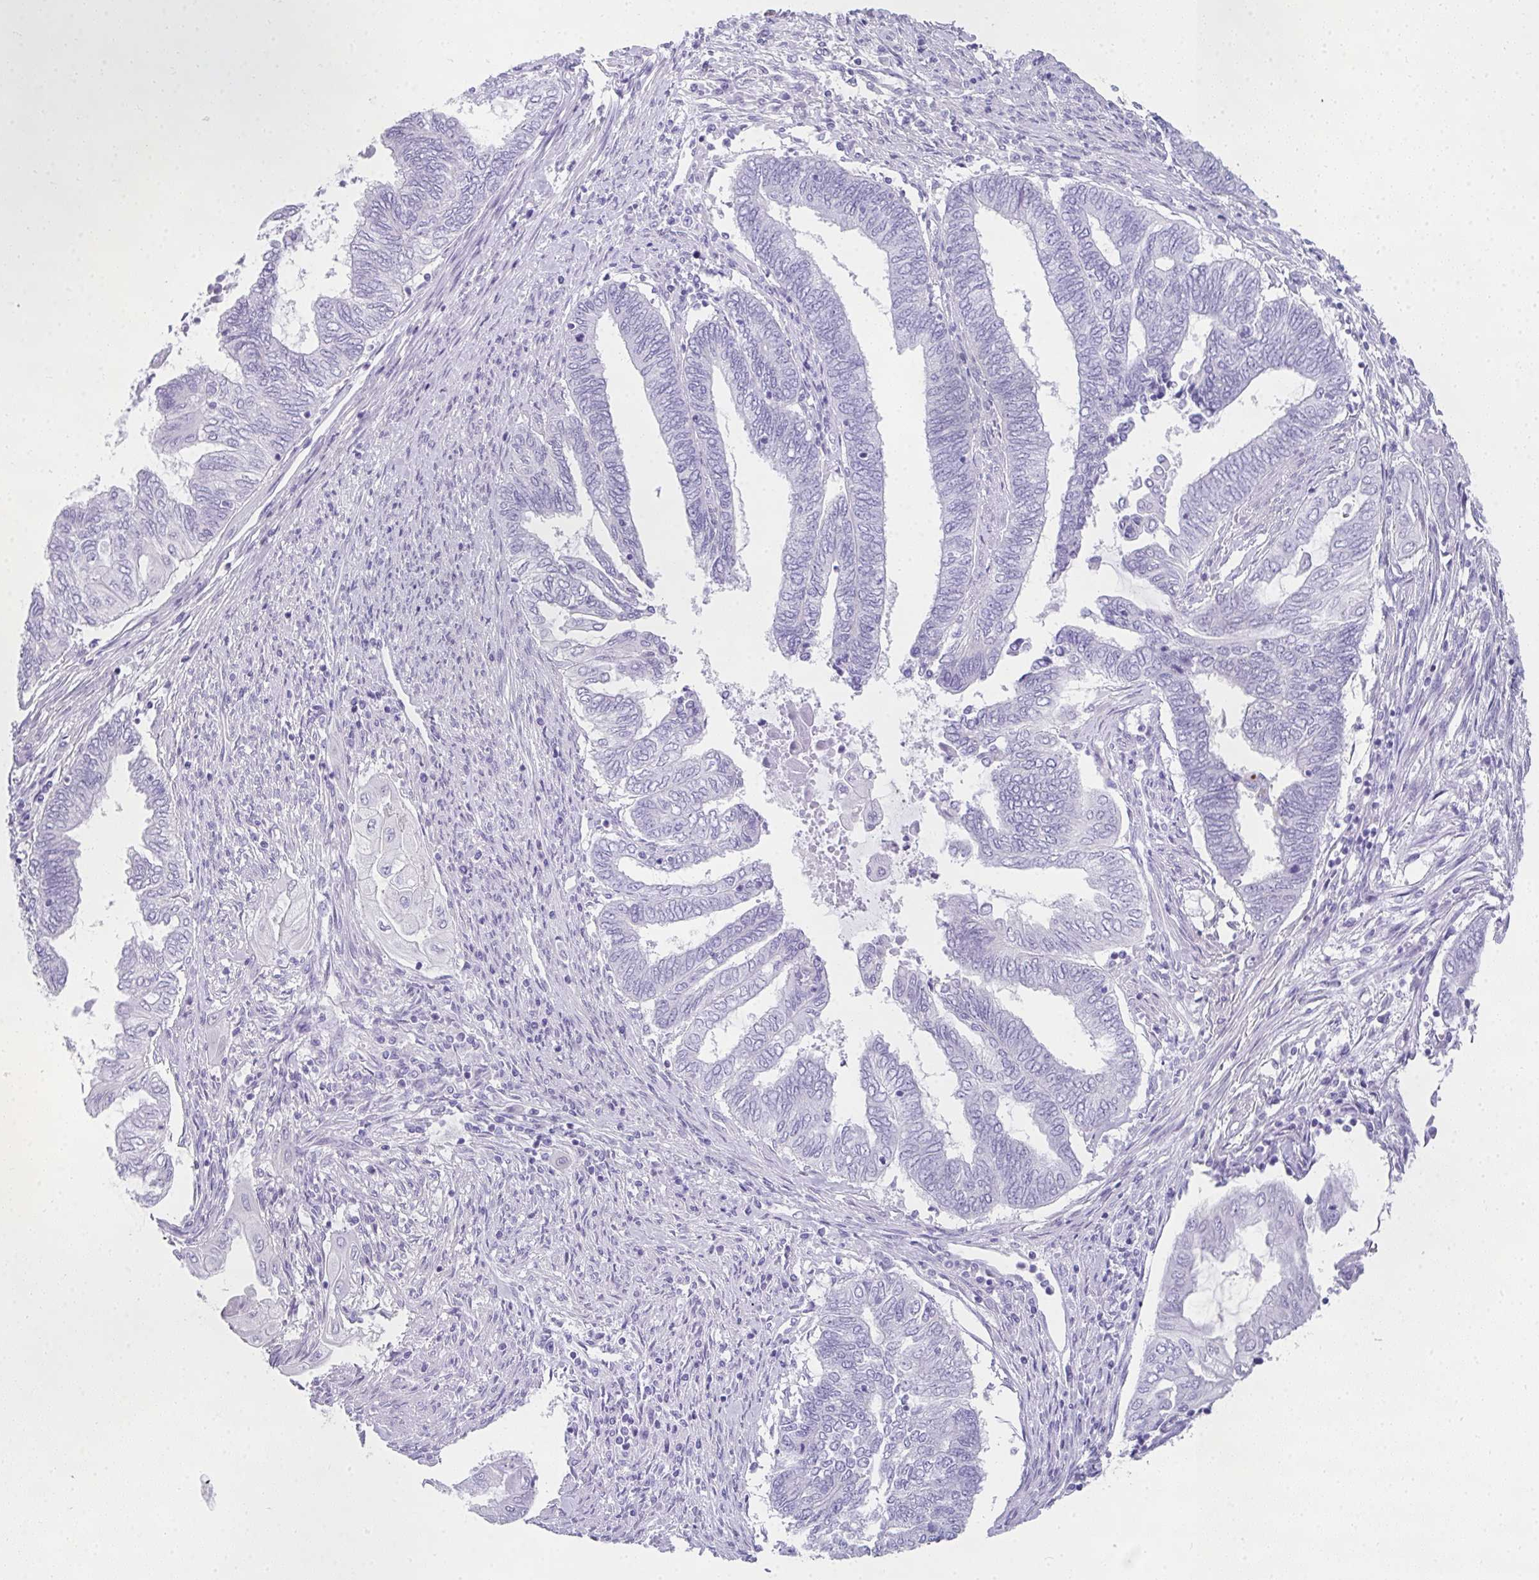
{"staining": {"intensity": "negative", "quantity": "none", "location": "none"}, "tissue": "endometrial cancer", "cell_type": "Tumor cells", "image_type": "cancer", "snomed": [{"axis": "morphology", "description": "Adenocarcinoma, NOS"}, {"axis": "topography", "description": "Uterus"}, {"axis": "topography", "description": "Endometrium"}], "caption": "Human endometrial adenocarcinoma stained for a protein using immunohistochemistry exhibits no expression in tumor cells.", "gene": "RLF", "patient": {"sex": "female", "age": 70}}